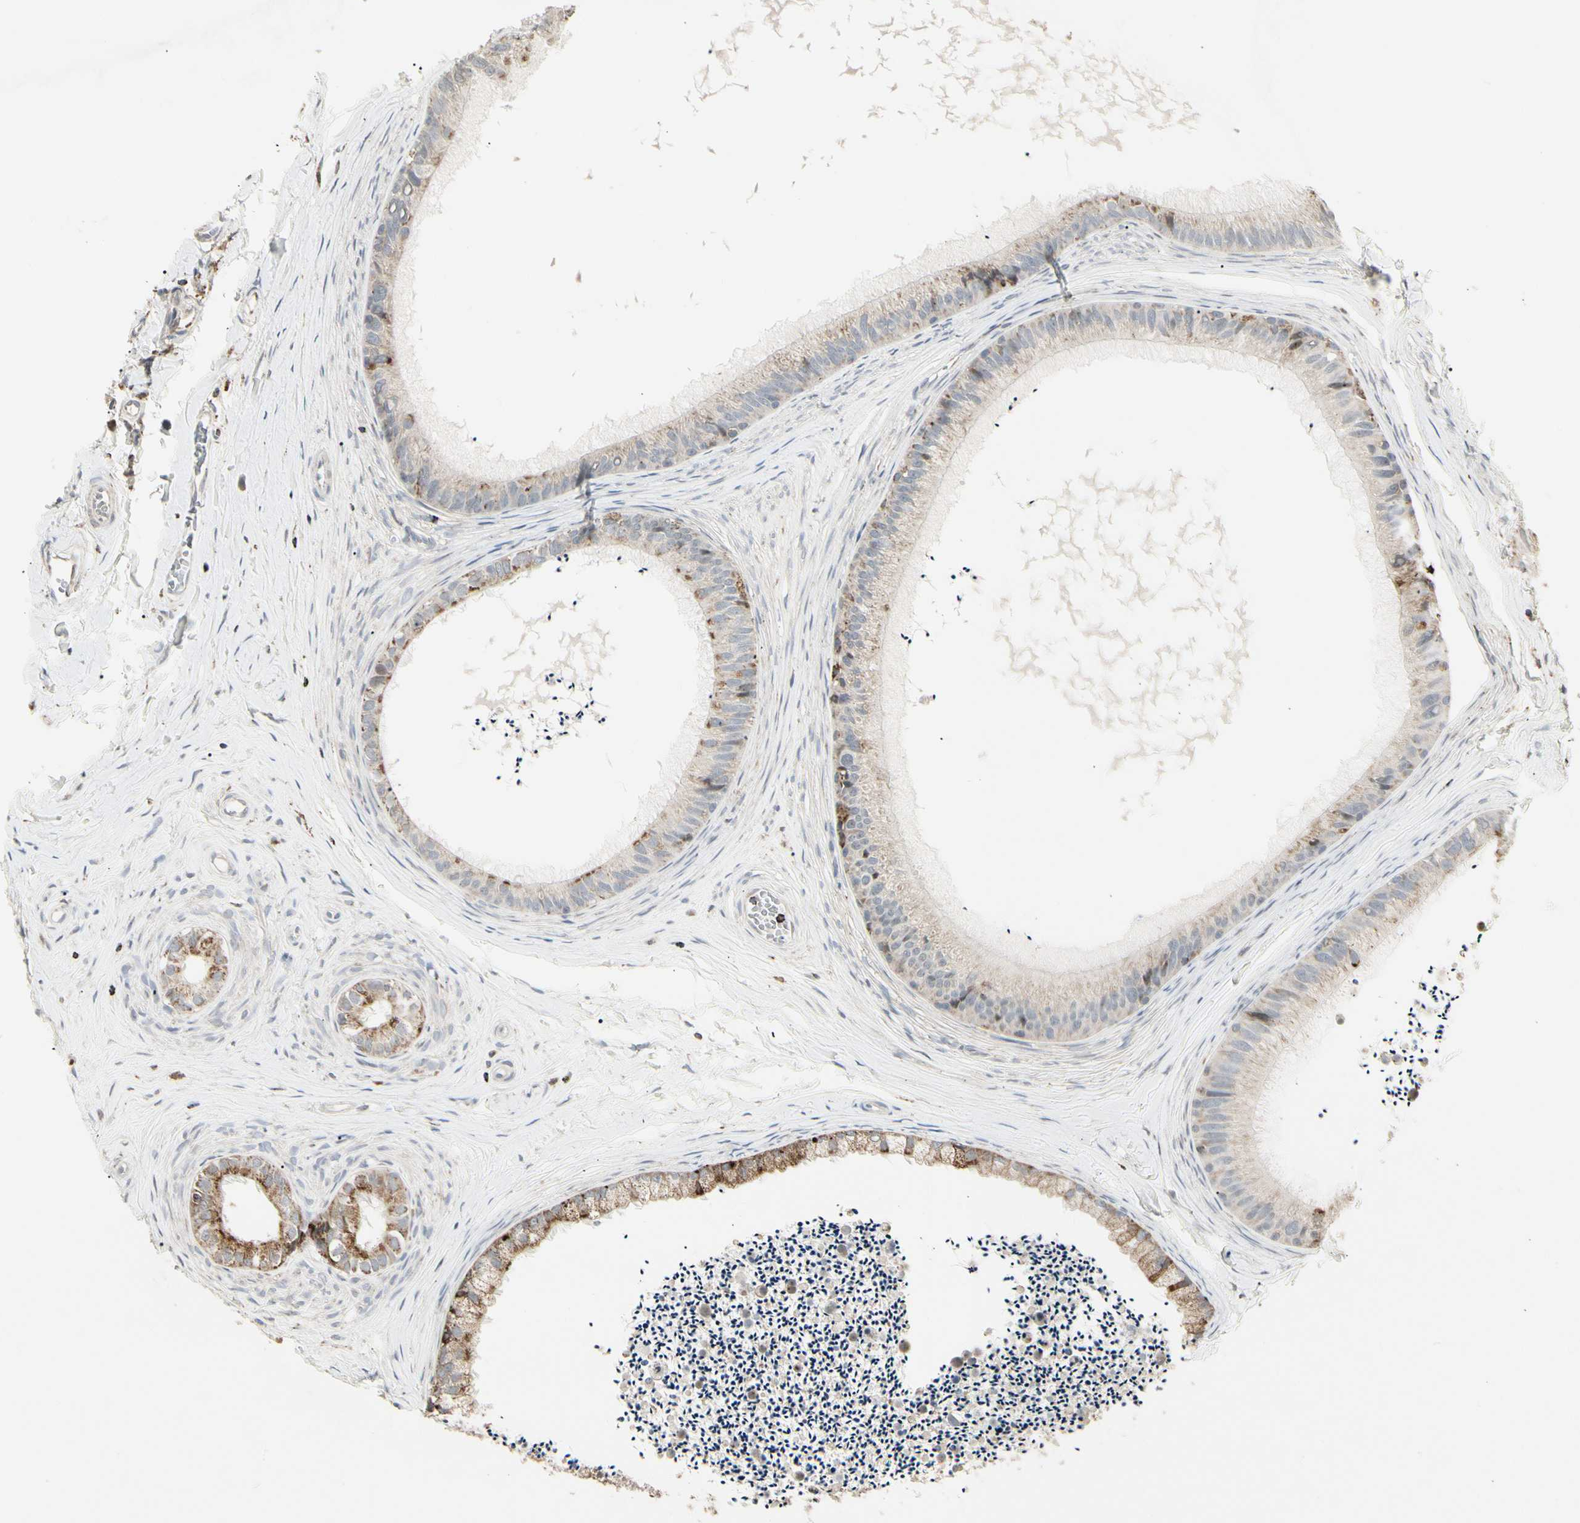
{"staining": {"intensity": "moderate", "quantity": ">75%", "location": "cytoplasmic/membranous"}, "tissue": "epididymis", "cell_type": "Glandular cells", "image_type": "normal", "snomed": [{"axis": "morphology", "description": "Normal tissue, NOS"}, {"axis": "topography", "description": "Epididymis"}], "caption": "An immunohistochemistry (IHC) micrograph of unremarkable tissue is shown. Protein staining in brown labels moderate cytoplasmic/membranous positivity in epididymis within glandular cells.", "gene": "TMEM176A", "patient": {"sex": "male", "age": 56}}